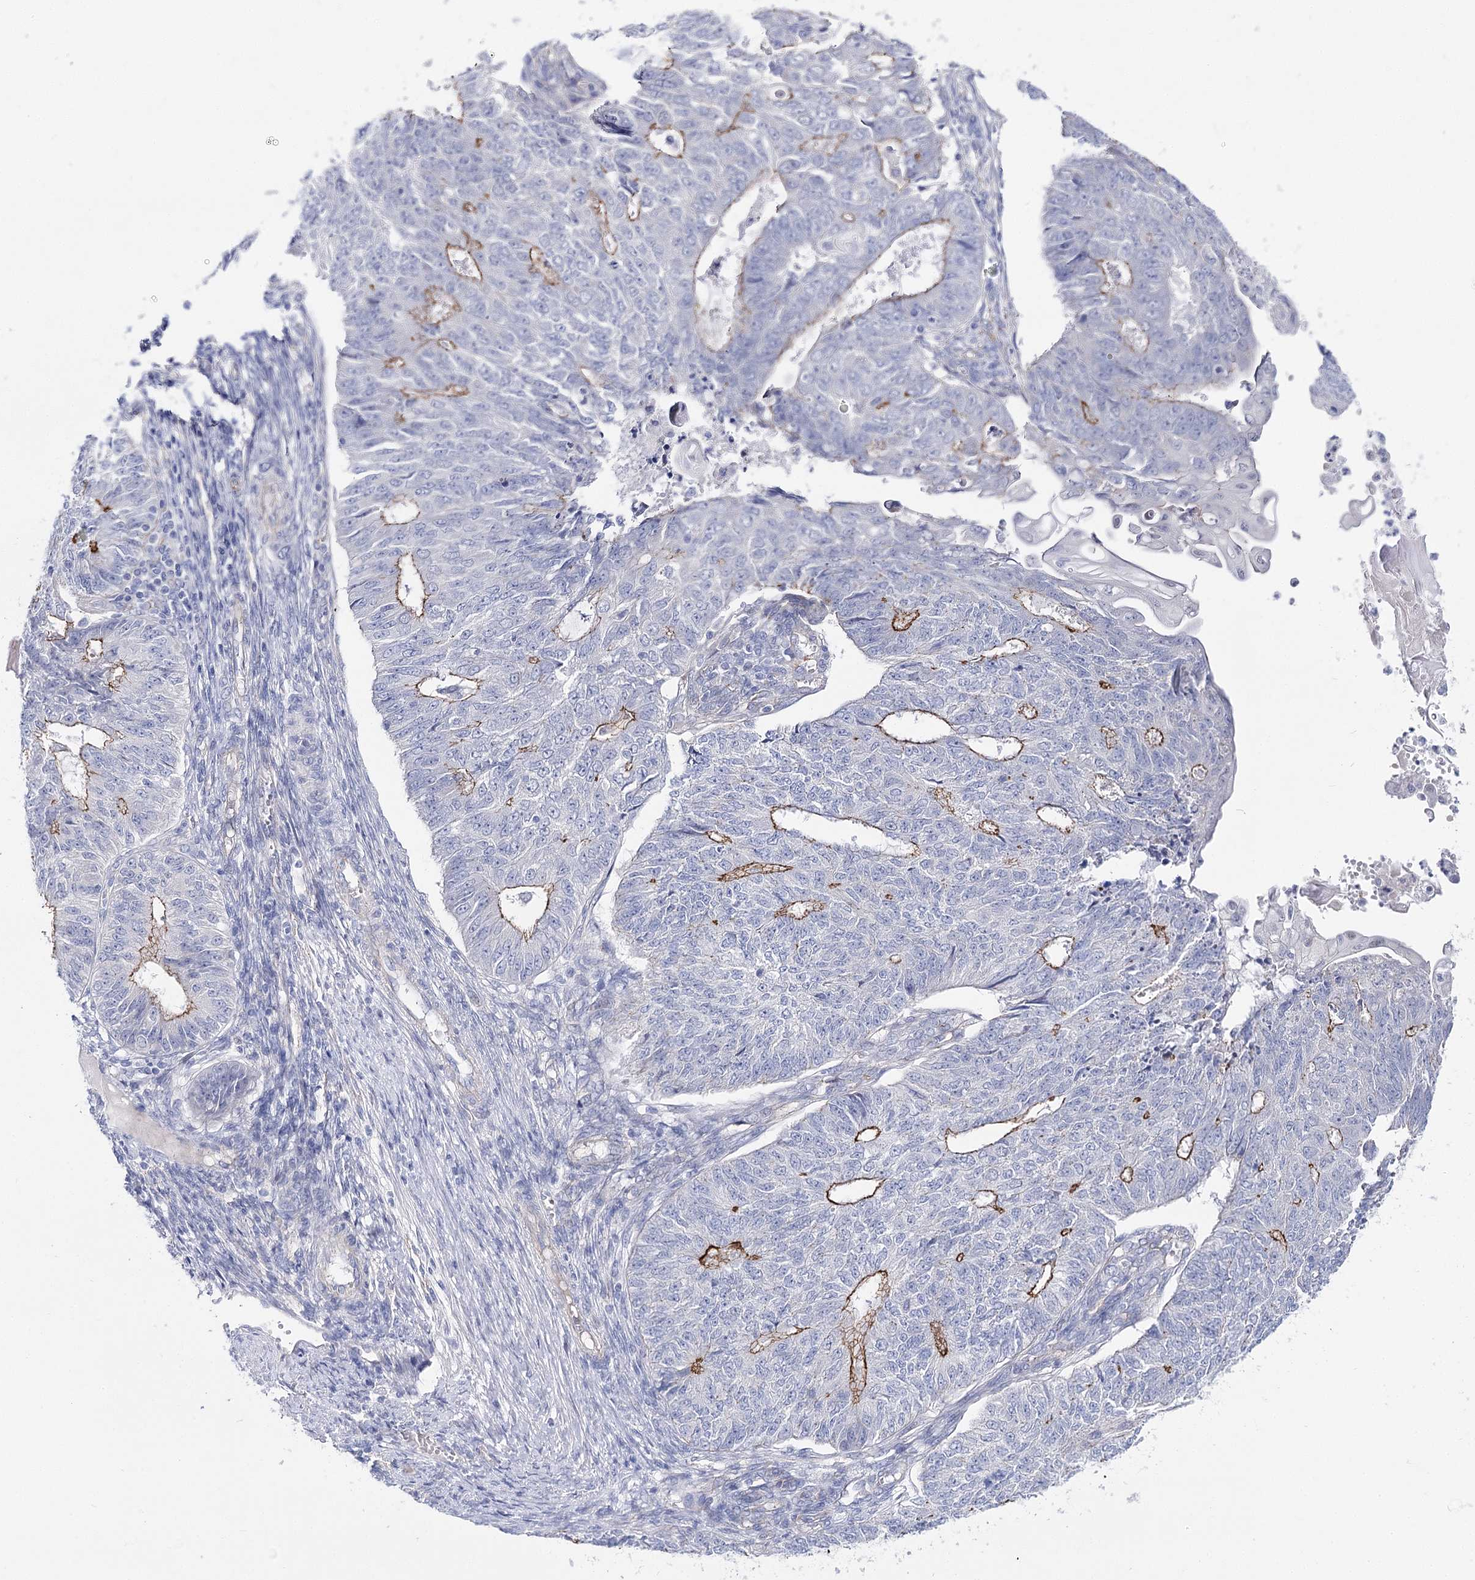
{"staining": {"intensity": "moderate", "quantity": "<25%", "location": "cytoplasmic/membranous"}, "tissue": "endometrial cancer", "cell_type": "Tumor cells", "image_type": "cancer", "snomed": [{"axis": "morphology", "description": "Adenocarcinoma, NOS"}, {"axis": "topography", "description": "Endometrium"}], "caption": "Protein expression by immunohistochemistry displays moderate cytoplasmic/membranous expression in about <25% of tumor cells in adenocarcinoma (endometrial).", "gene": "NRAP", "patient": {"sex": "female", "age": 32}}